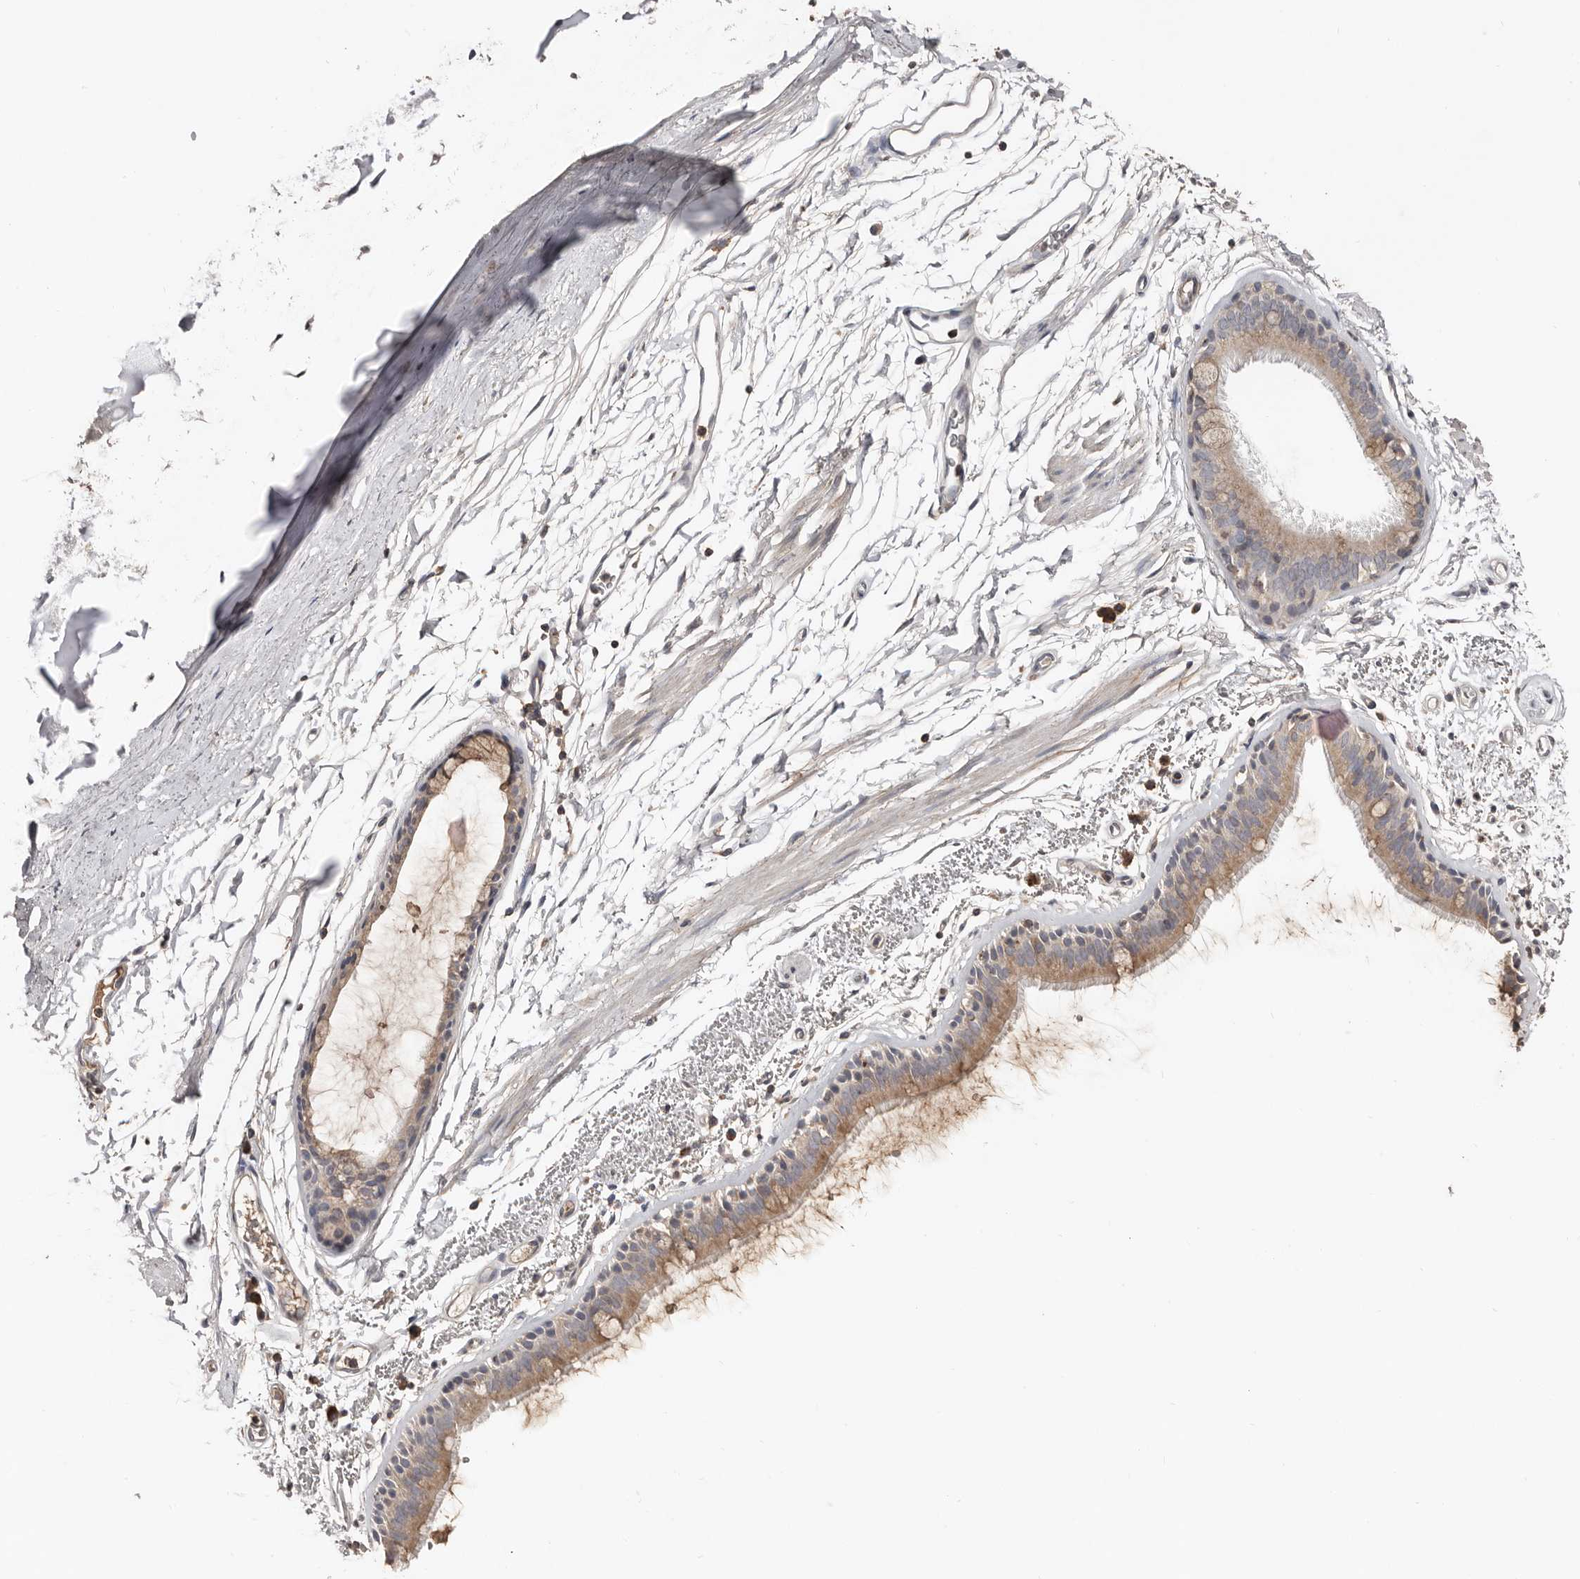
{"staining": {"intensity": "moderate", "quantity": ">75%", "location": "cytoplasmic/membranous"}, "tissue": "bronchus", "cell_type": "Respiratory epithelial cells", "image_type": "normal", "snomed": [{"axis": "morphology", "description": "Normal tissue, NOS"}, {"axis": "topography", "description": "Lymph node"}, {"axis": "topography", "description": "Bronchus"}], "caption": "This histopathology image exhibits benign bronchus stained with immunohistochemistry (IHC) to label a protein in brown. The cytoplasmic/membranous of respiratory epithelial cells show moderate positivity for the protein. Nuclei are counter-stained blue.", "gene": "SLC39A2", "patient": {"sex": "female", "age": 70}}